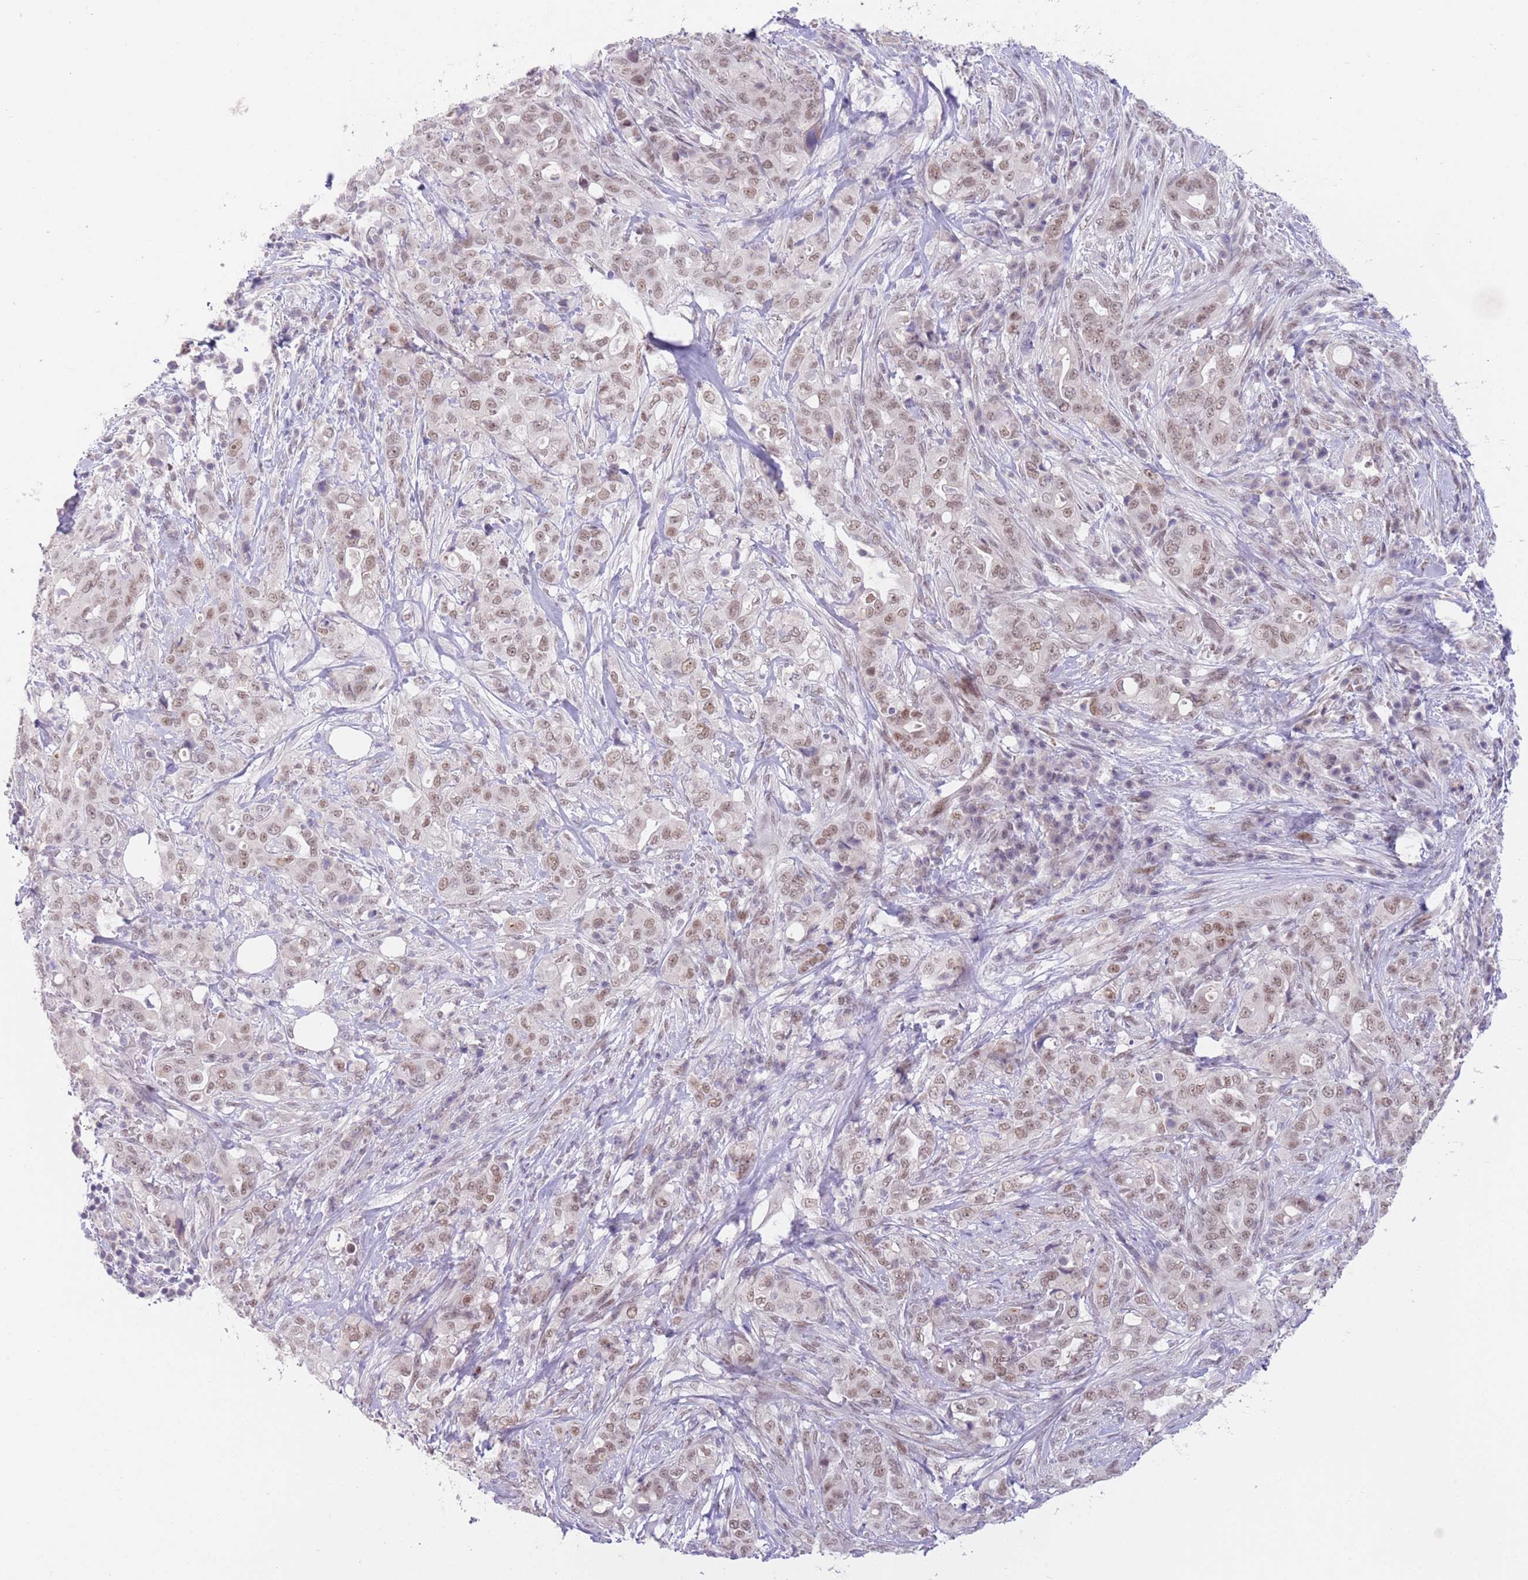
{"staining": {"intensity": "weak", "quantity": ">75%", "location": "nuclear"}, "tissue": "pancreatic cancer", "cell_type": "Tumor cells", "image_type": "cancer", "snomed": [{"axis": "morphology", "description": "Normal tissue, NOS"}, {"axis": "morphology", "description": "Adenocarcinoma, NOS"}, {"axis": "topography", "description": "Lymph node"}, {"axis": "topography", "description": "Pancreas"}], "caption": "Pancreatic cancer tissue displays weak nuclear positivity in approximately >75% of tumor cells (brown staining indicates protein expression, while blue staining denotes nuclei).", "gene": "RFX1", "patient": {"sex": "female", "age": 67}}